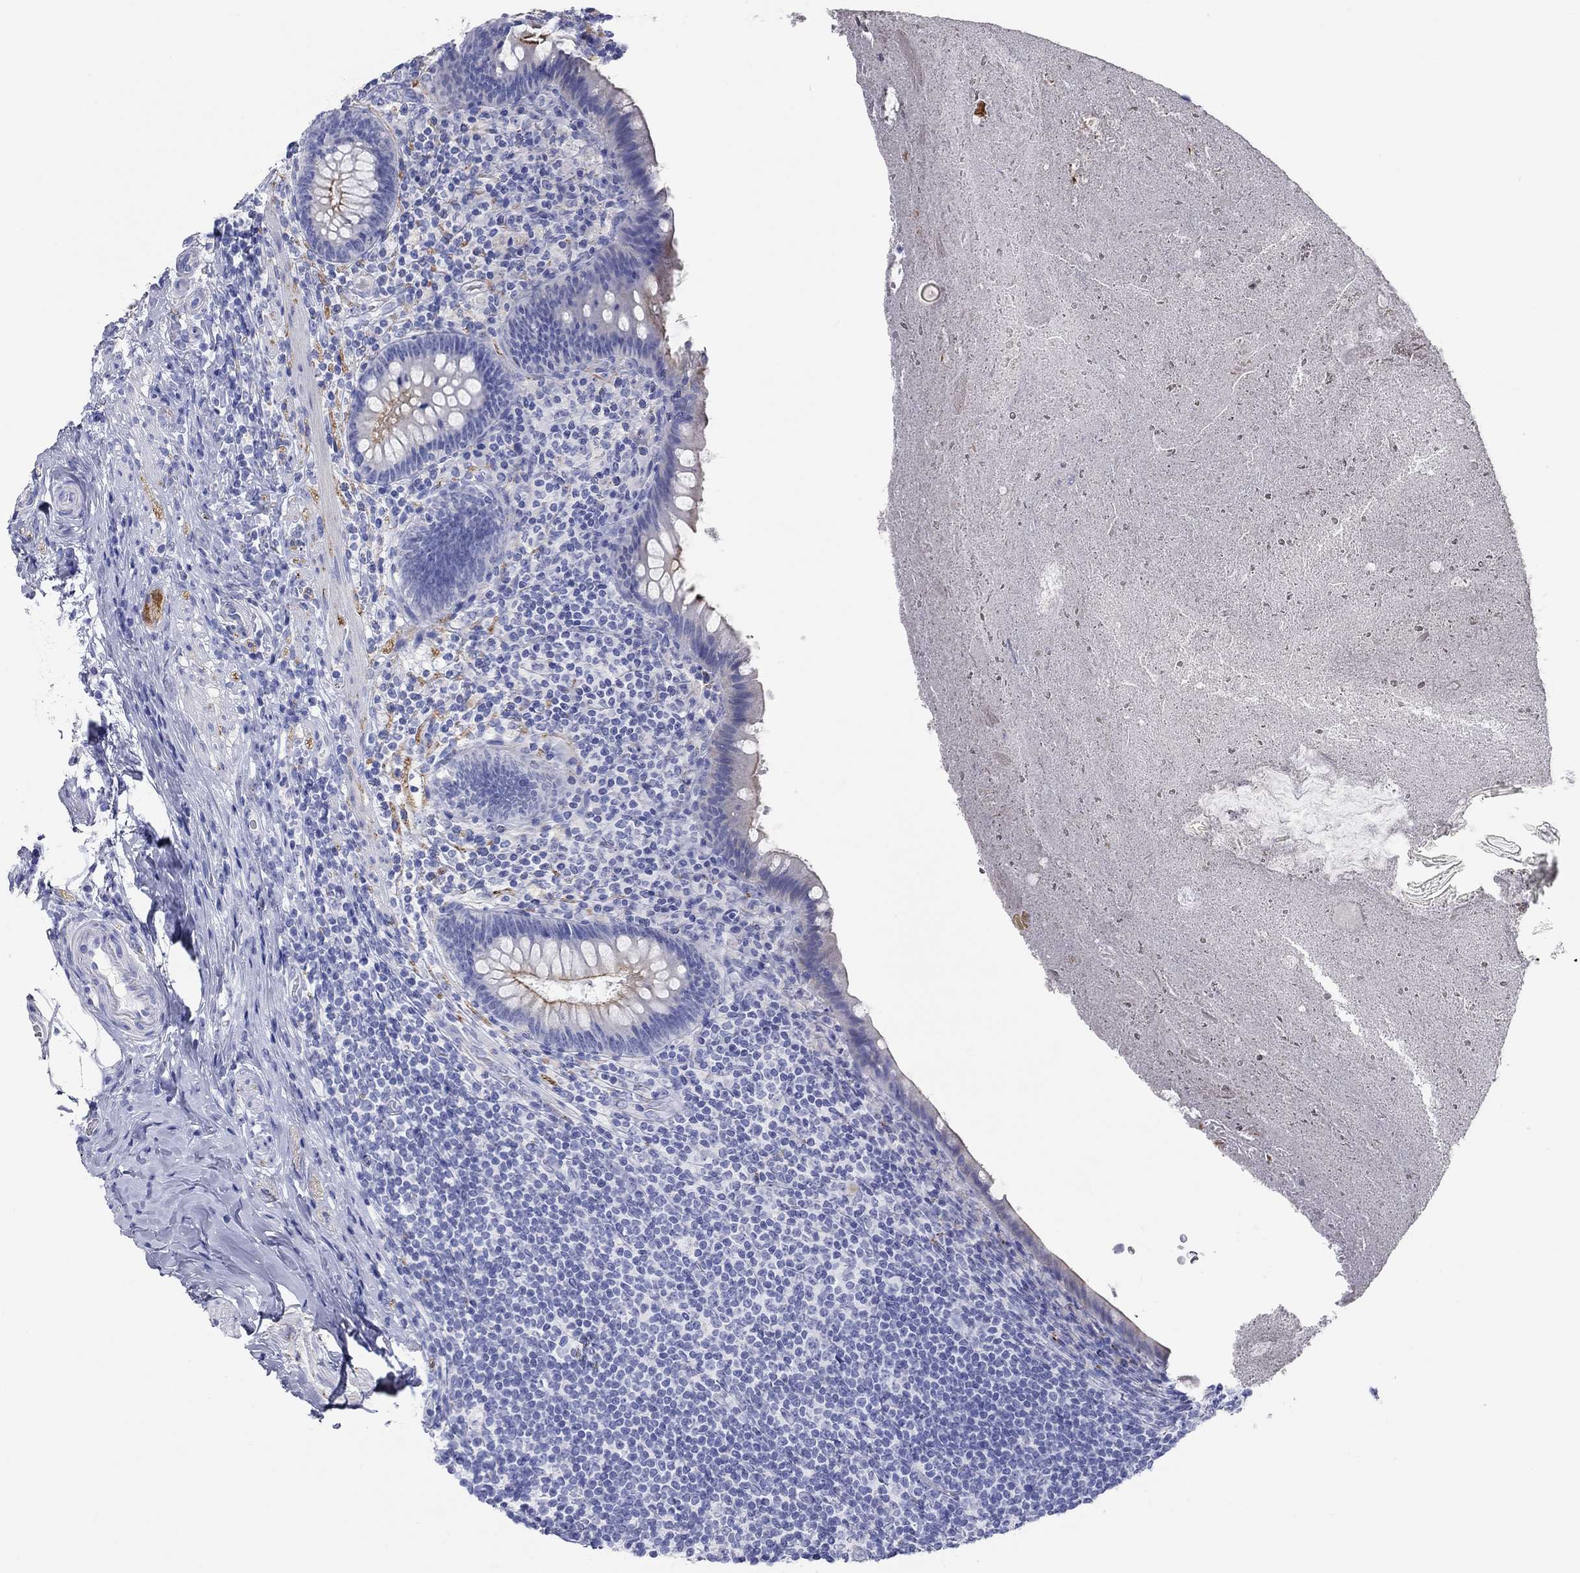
{"staining": {"intensity": "strong", "quantity": "<25%", "location": "cytoplasmic/membranous"}, "tissue": "appendix", "cell_type": "Glandular cells", "image_type": "normal", "snomed": [{"axis": "morphology", "description": "Normal tissue, NOS"}, {"axis": "topography", "description": "Appendix"}], "caption": "DAB (3,3'-diaminobenzidine) immunohistochemical staining of benign human appendix displays strong cytoplasmic/membranous protein staining in about <25% of glandular cells.", "gene": "SPATA9", "patient": {"sex": "male", "age": 47}}